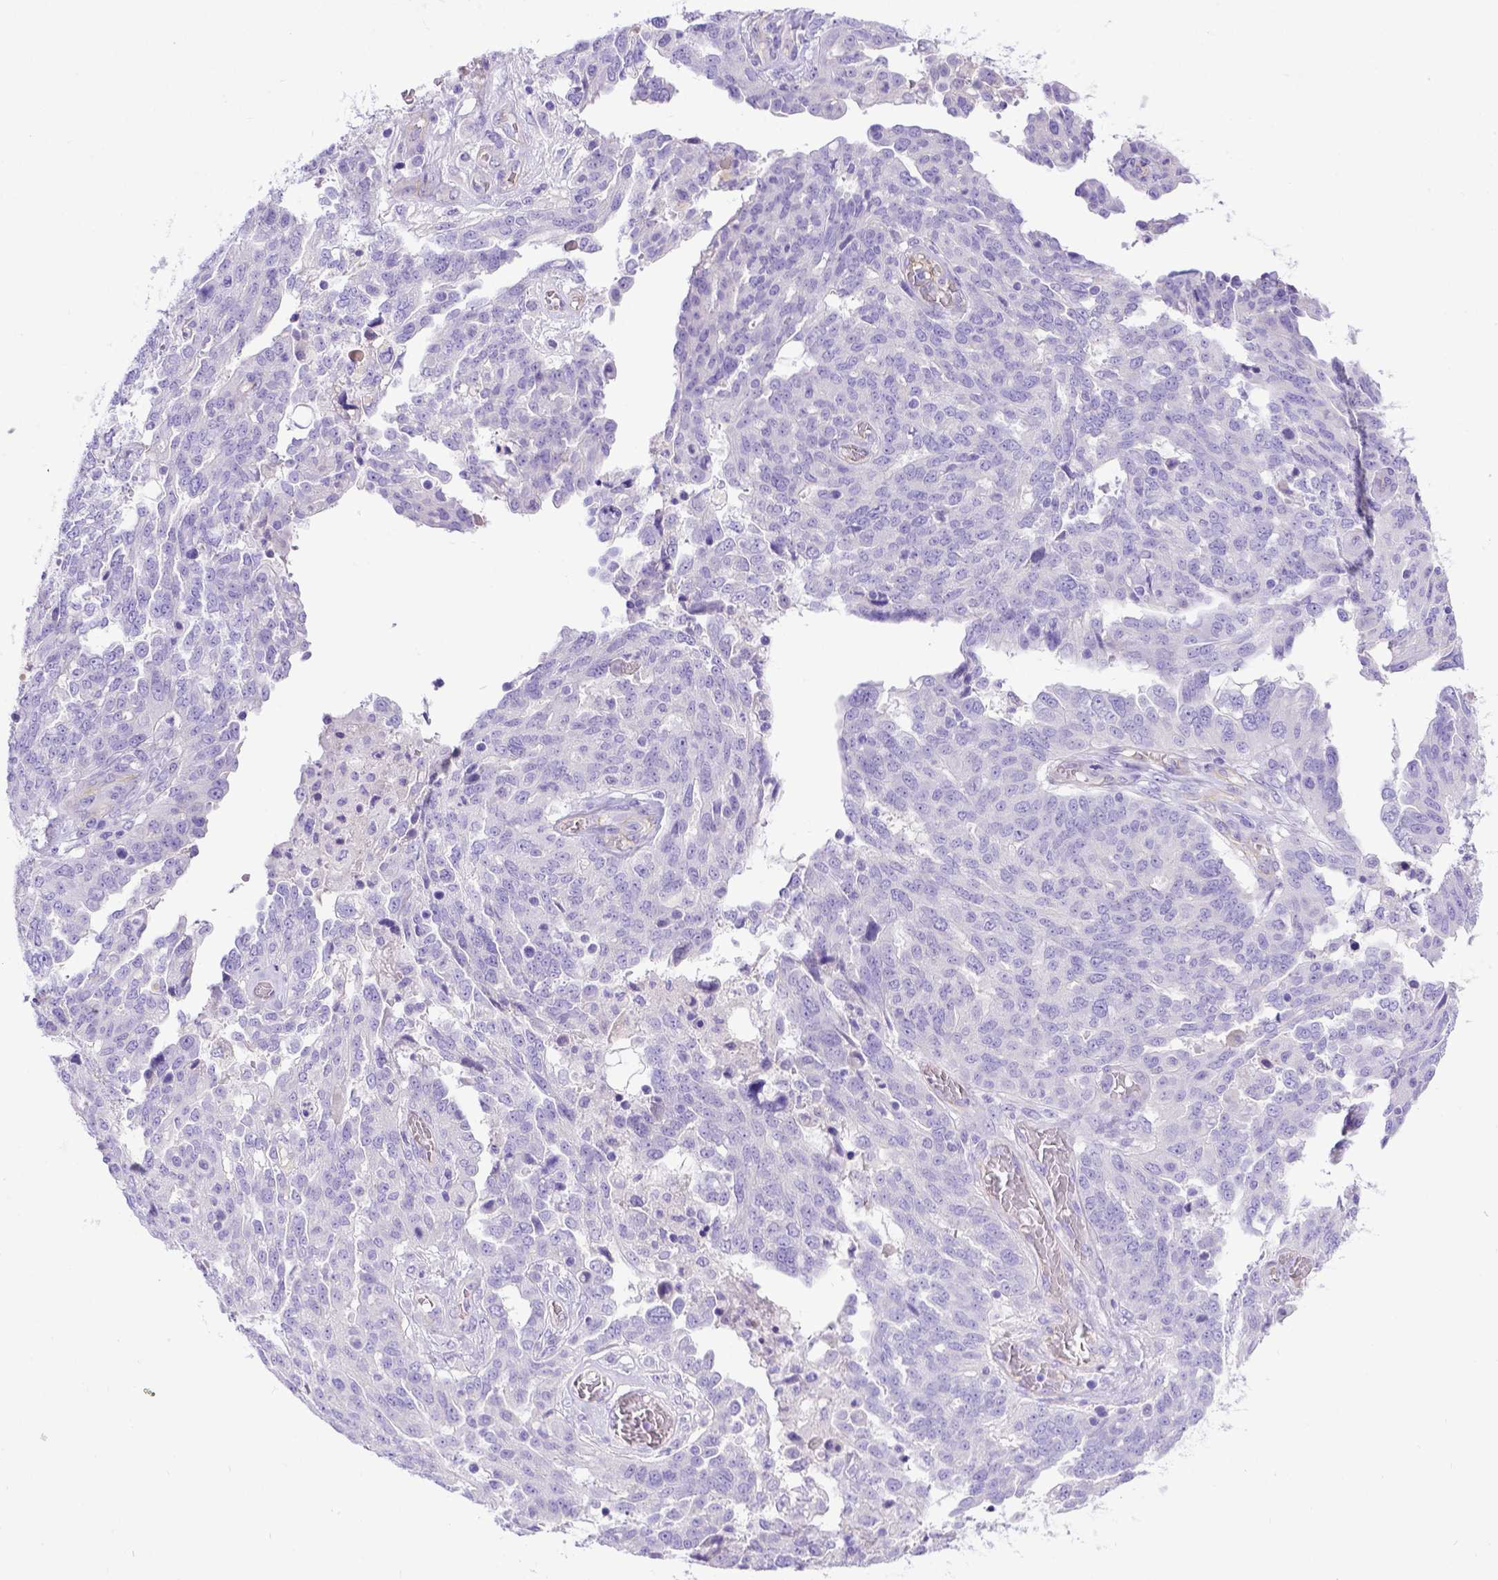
{"staining": {"intensity": "negative", "quantity": "none", "location": "none"}, "tissue": "ovarian cancer", "cell_type": "Tumor cells", "image_type": "cancer", "snomed": [{"axis": "morphology", "description": "Cystadenocarcinoma, serous, NOS"}, {"axis": "topography", "description": "Ovary"}], "caption": "This is a photomicrograph of IHC staining of serous cystadenocarcinoma (ovarian), which shows no staining in tumor cells. Nuclei are stained in blue.", "gene": "LRRC18", "patient": {"sex": "female", "age": 67}}